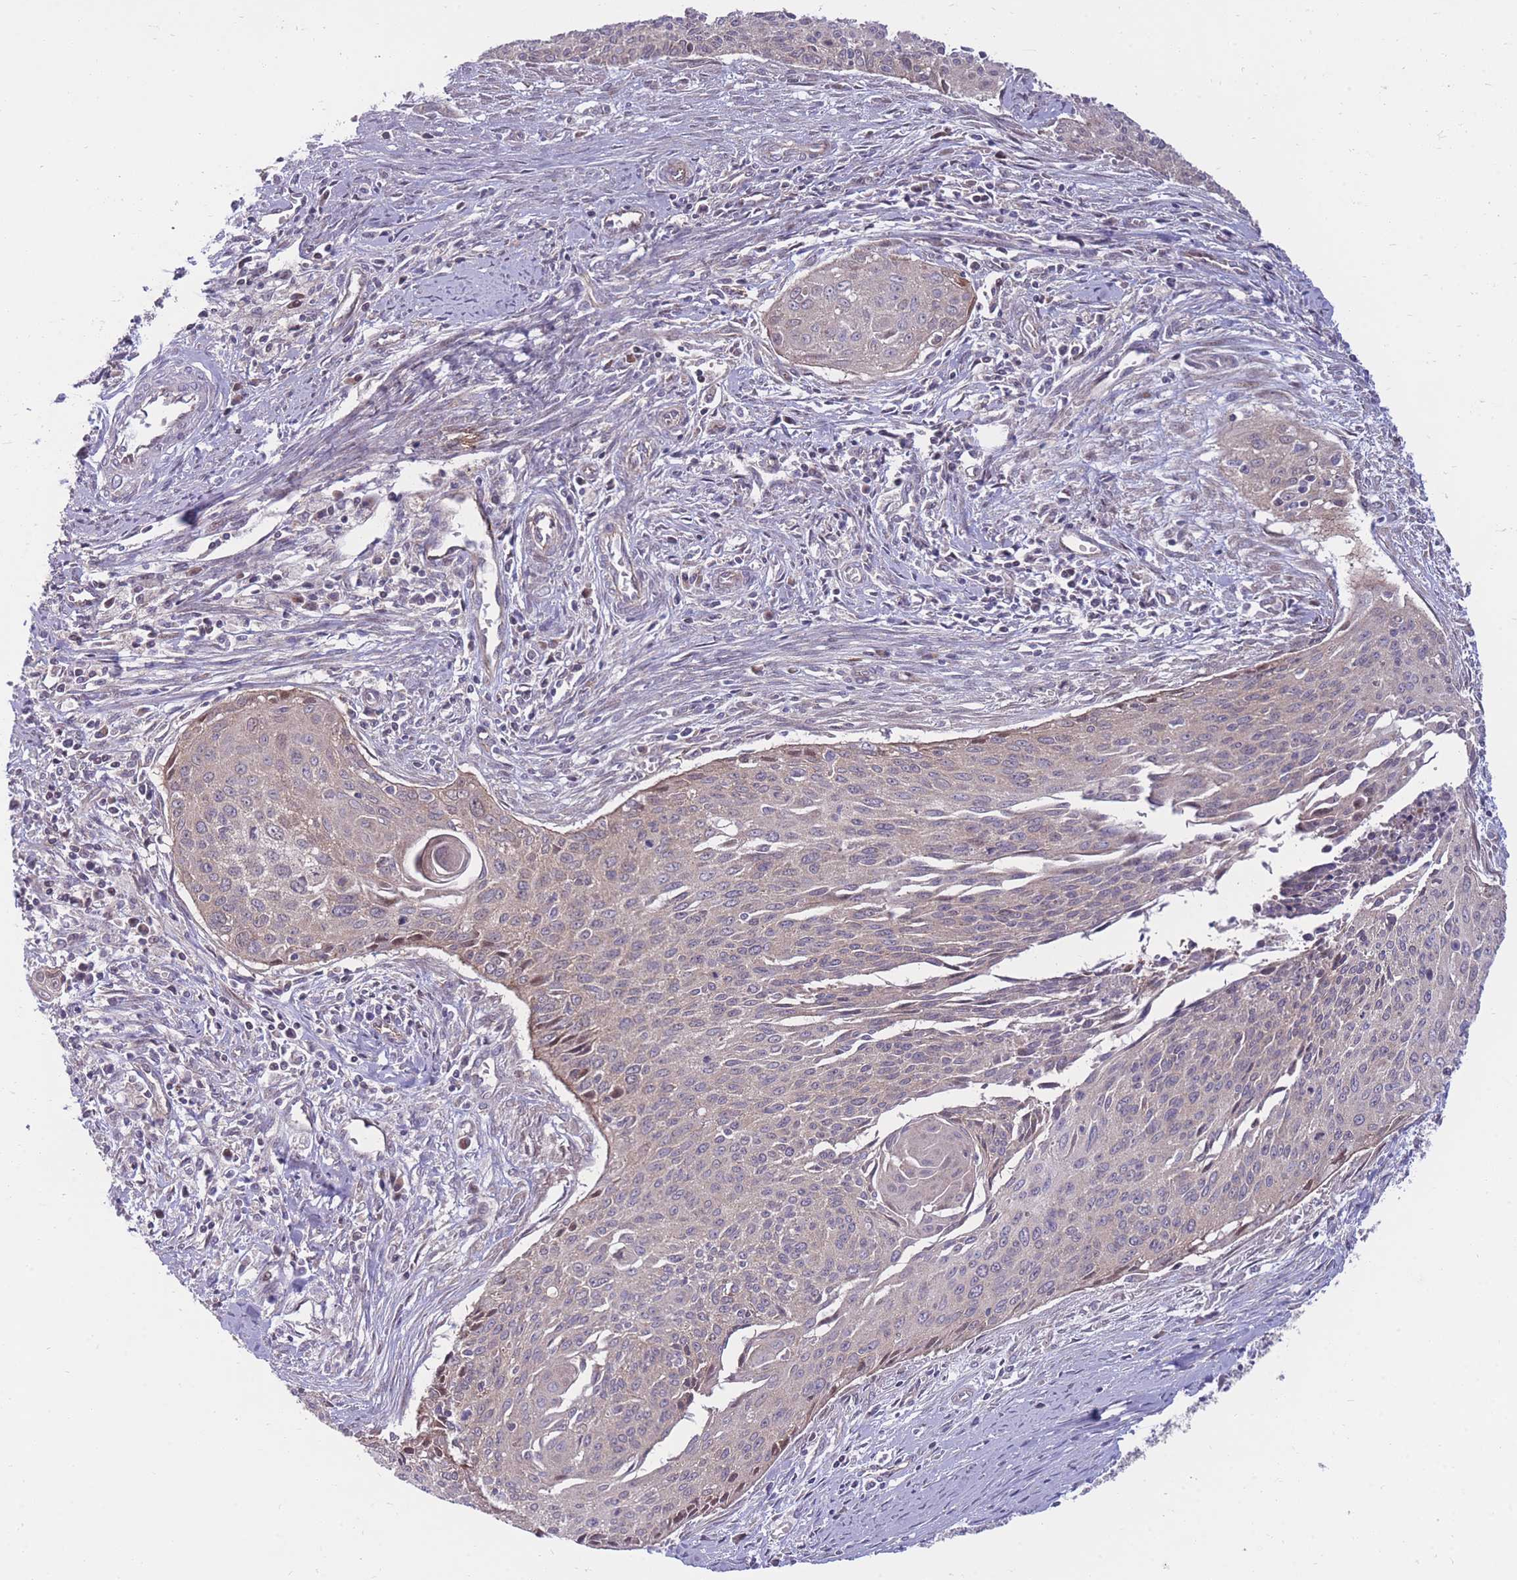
{"staining": {"intensity": "weak", "quantity": "25%-75%", "location": "cytoplasmic/membranous"}, "tissue": "cervical cancer", "cell_type": "Tumor cells", "image_type": "cancer", "snomed": [{"axis": "morphology", "description": "Squamous cell carcinoma, NOS"}, {"axis": "topography", "description": "Cervix"}], "caption": "Immunohistochemical staining of cervical squamous cell carcinoma displays low levels of weak cytoplasmic/membranous protein positivity in about 25%-75% of tumor cells.", "gene": "RIC8A", "patient": {"sex": "female", "age": 55}}